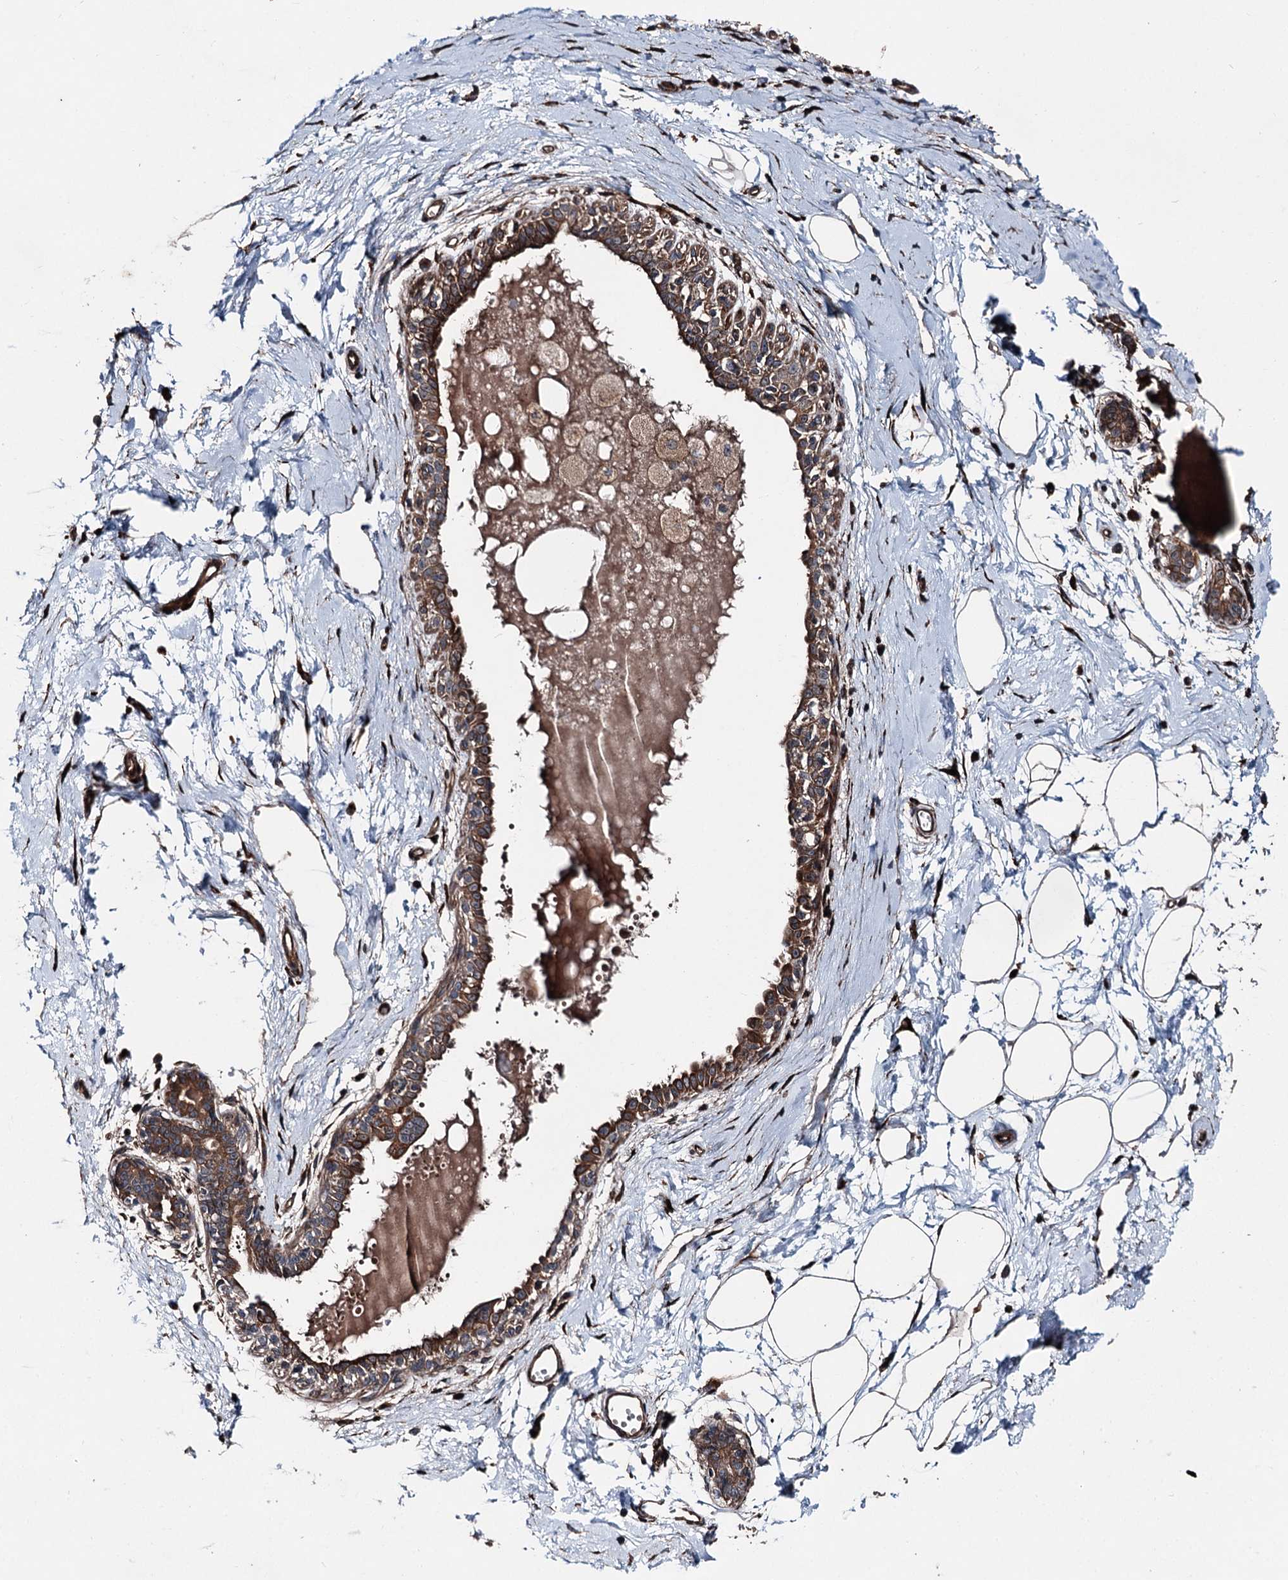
{"staining": {"intensity": "moderate", "quantity": ">75%", "location": "cytoplasmic/membranous"}, "tissue": "breast", "cell_type": "Adipocytes", "image_type": "normal", "snomed": [{"axis": "morphology", "description": "Normal tissue, NOS"}, {"axis": "topography", "description": "Breast"}], "caption": "Approximately >75% of adipocytes in unremarkable human breast demonstrate moderate cytoplasmic/membranous protein staining as visualized by brown immunohistochemical staining.", "gene": "DDIAS", "patient": {"sex": "female", "age": 45}}